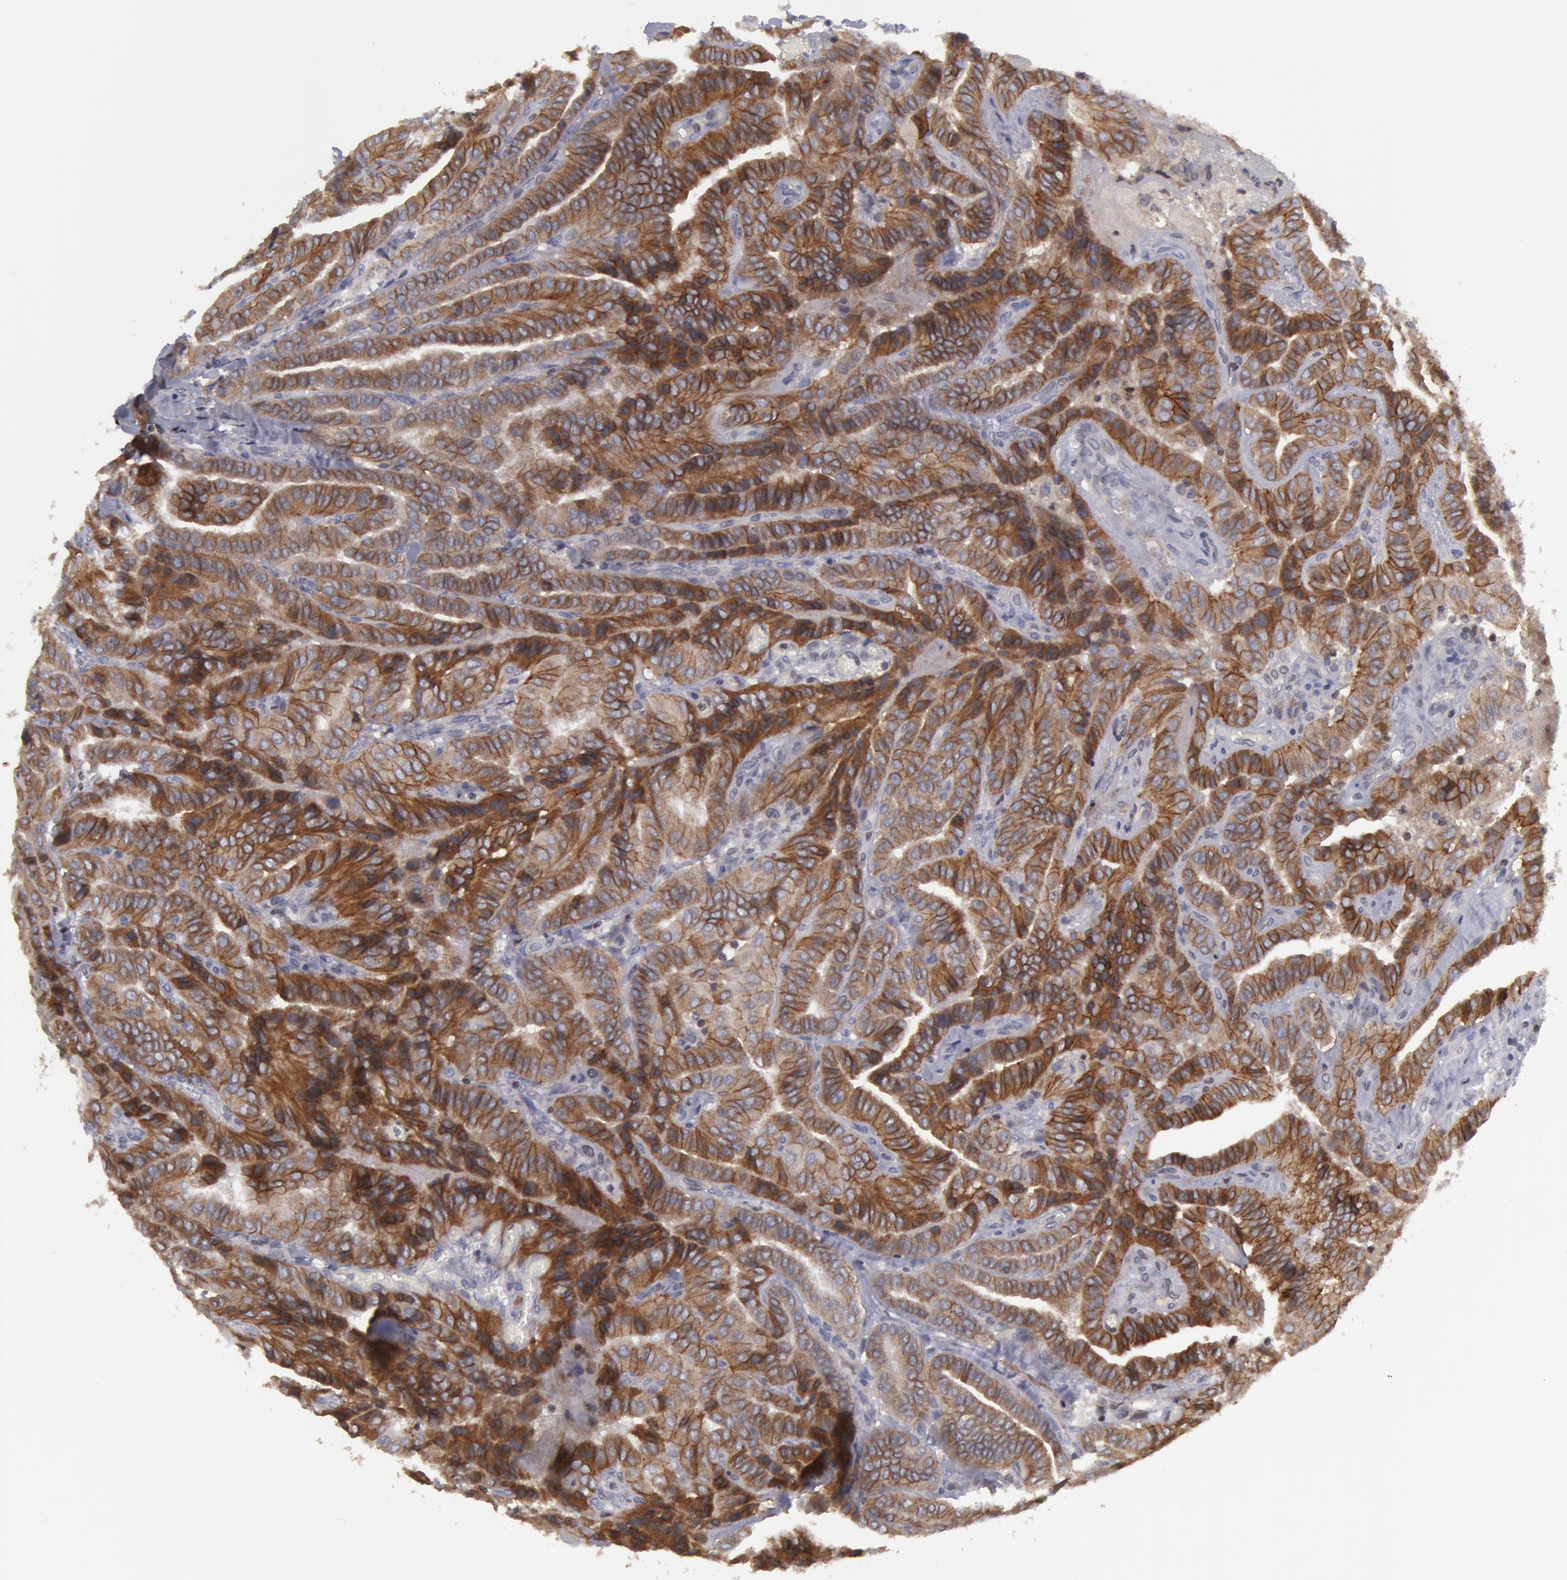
{"staining": {"intensity": "moderate", "quantity": ">75%", "location": "cytoplasmic/membranous"}, "tissue": "thyroid cancer", "cell_type": "Tumor cells", "image_type": "cancer", "snomed": [{"axis": "morphology", "description": "Papillary adenocarcinoma, NOS"}, {"axis": "topography", "description": "Thyroid gland"}], "caption": "DAB (3,3'-diaminobenzidine) immunohistochemical staining of human thyroid papillary adenocarcinoma displays moderate cytoplasmic/membranous protein positivity in approximately >75% of tumor cells. (DAB (3,3'-diaminobenzidine) IHC, brown staining for protein, blue staining for nuclei).", "gene": "ERBB2", "patient": {"sex": "female", "age": 71}}